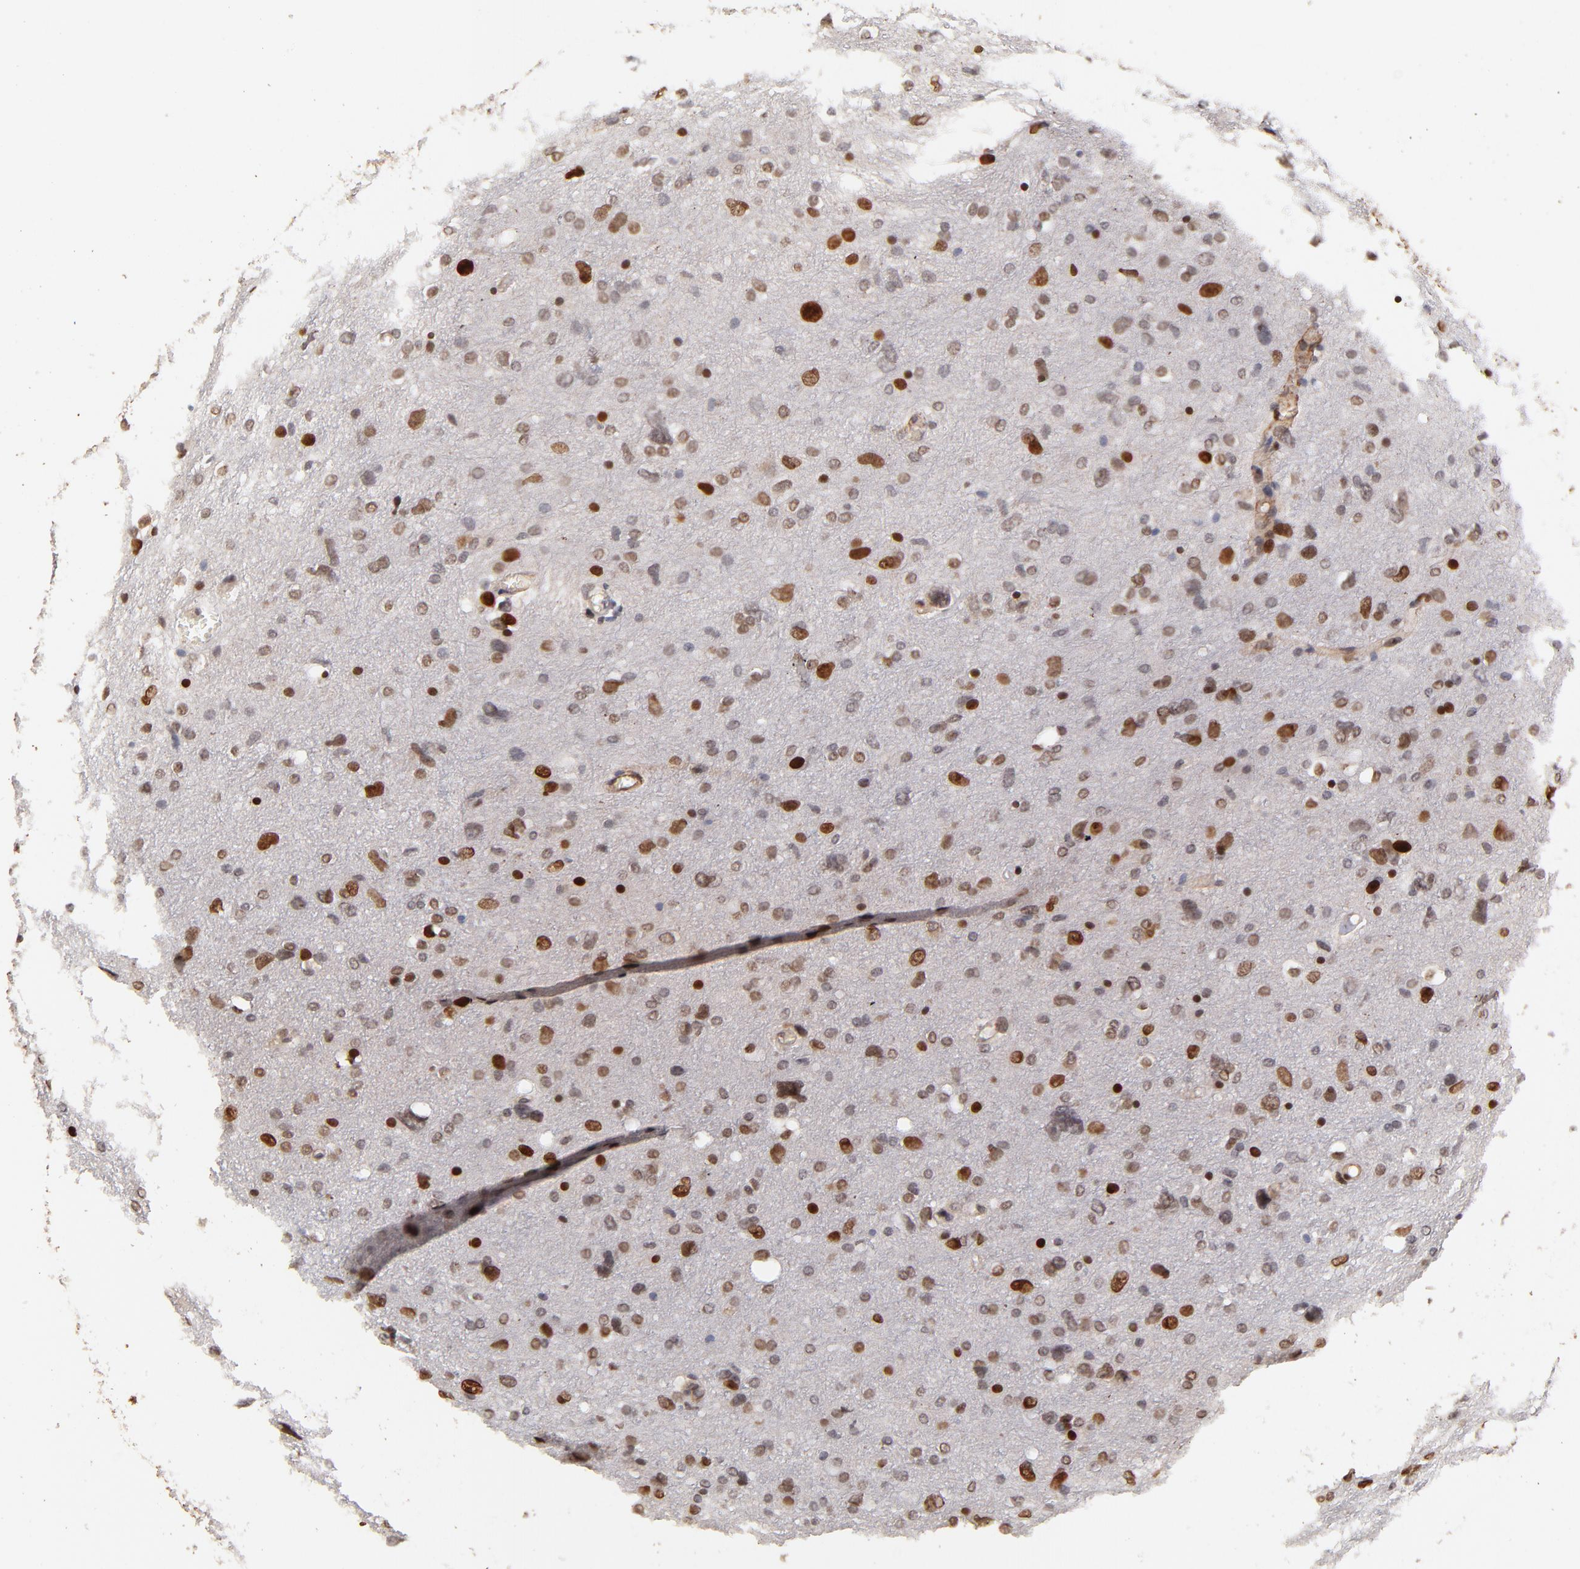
{"staining": {"intensity": "moderate", "quantity": "25%-75%", "location": "nuclear"}, "tissue": "glioma", "cell_type": "Tumor cells", "image_type": "cancer", "snomed": [{"axis": "morphology", "description": "Glioma, malignant, High grade"}, {"axis": "topography", "description": "Brain"}], "caption": "This image shows glioma stained with immunohistochemistry (IHC) to label a protein in brown. The nuclear of tumor cells show moderate positivity for the protein. Nuclei are counter-stained blue.", "gene": "ZFP92", "patient": {"sex": "female", "age": 59}}